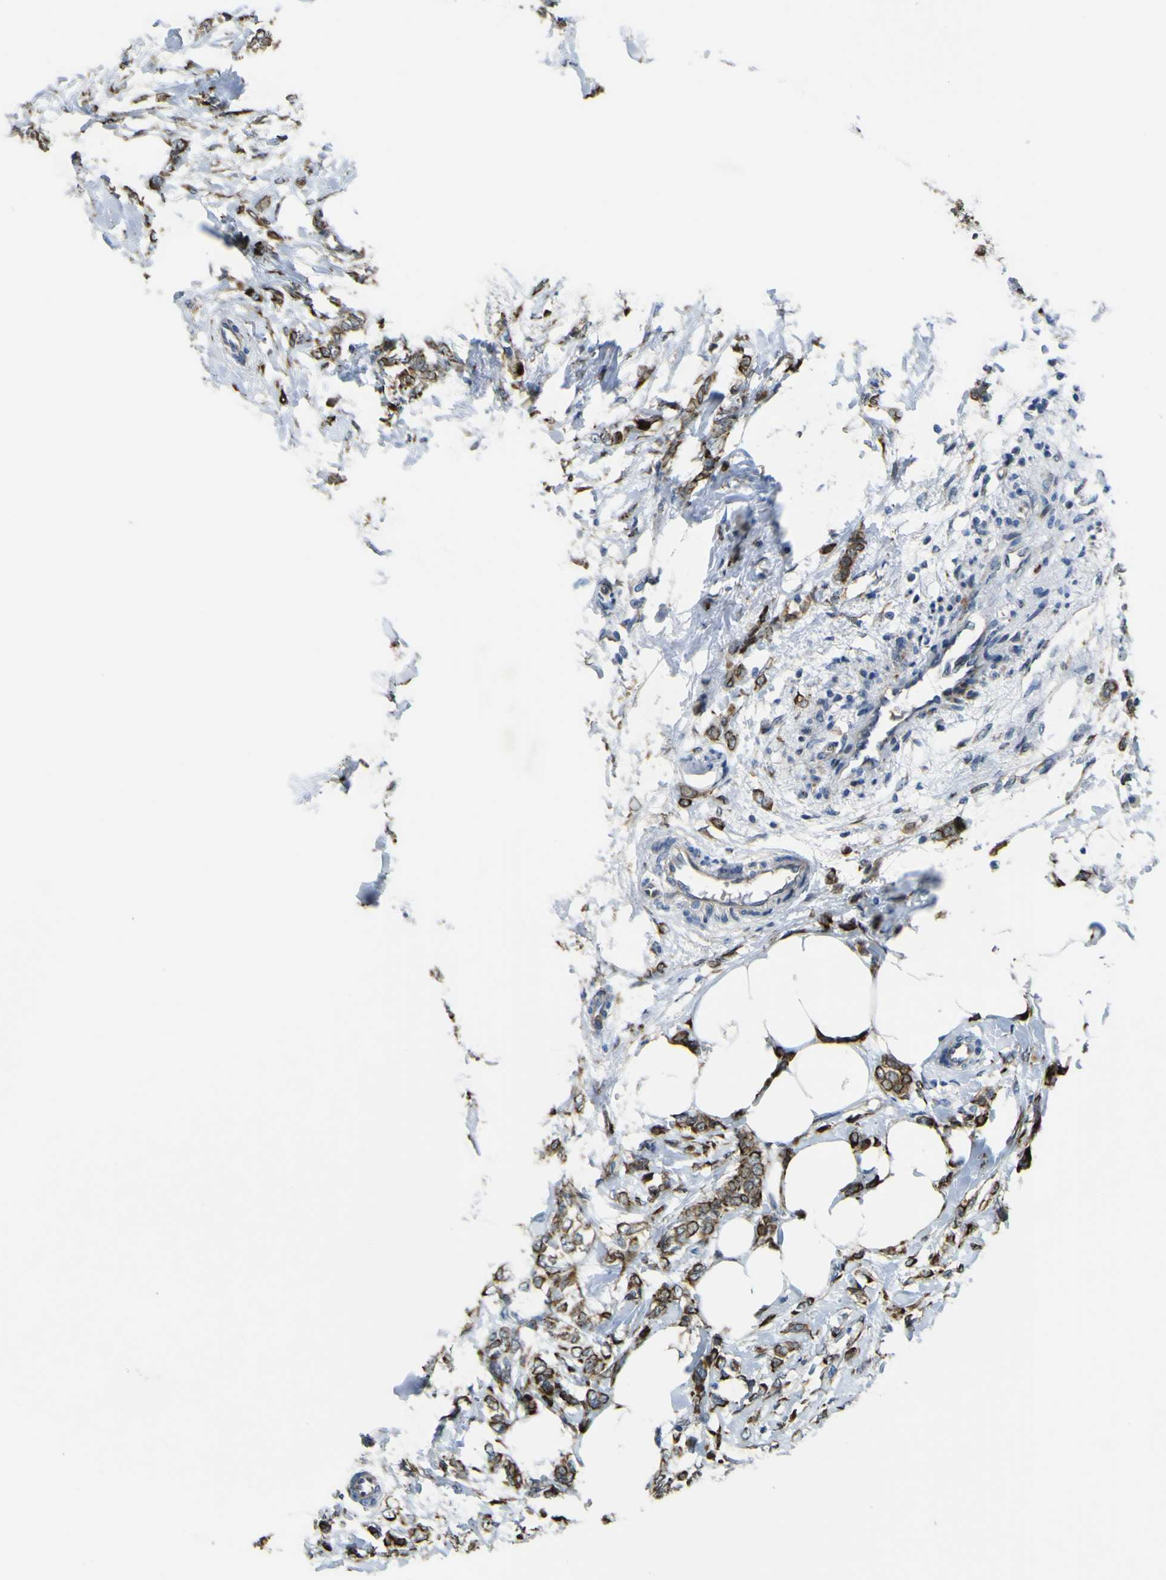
{"staining": {"intensity": "strong", "quantity": ">75%", "location": "cytoplasmic/membranous"}, "tissue": "breast cancer", "cell_type": "Tumor cells", "image_type": "cancer", "snomed": [{"axis": "morphology", "description": "Lobular carcinoma, in situ"}, {"axis": "morphology", "description": "Lobular carcinoma"}, {"axis": "topography", "description": "Breast"}], "caption": "A histopathology image showing strong cytoplasmic/membranous positivity in approximately >75% of tumor cells in breast cancer (lobular carcinoma in situ), as visualized by brown immunohistochemical staining.", "gene": "LBHD1", "patient": {"sex": "female", "age": 41}}